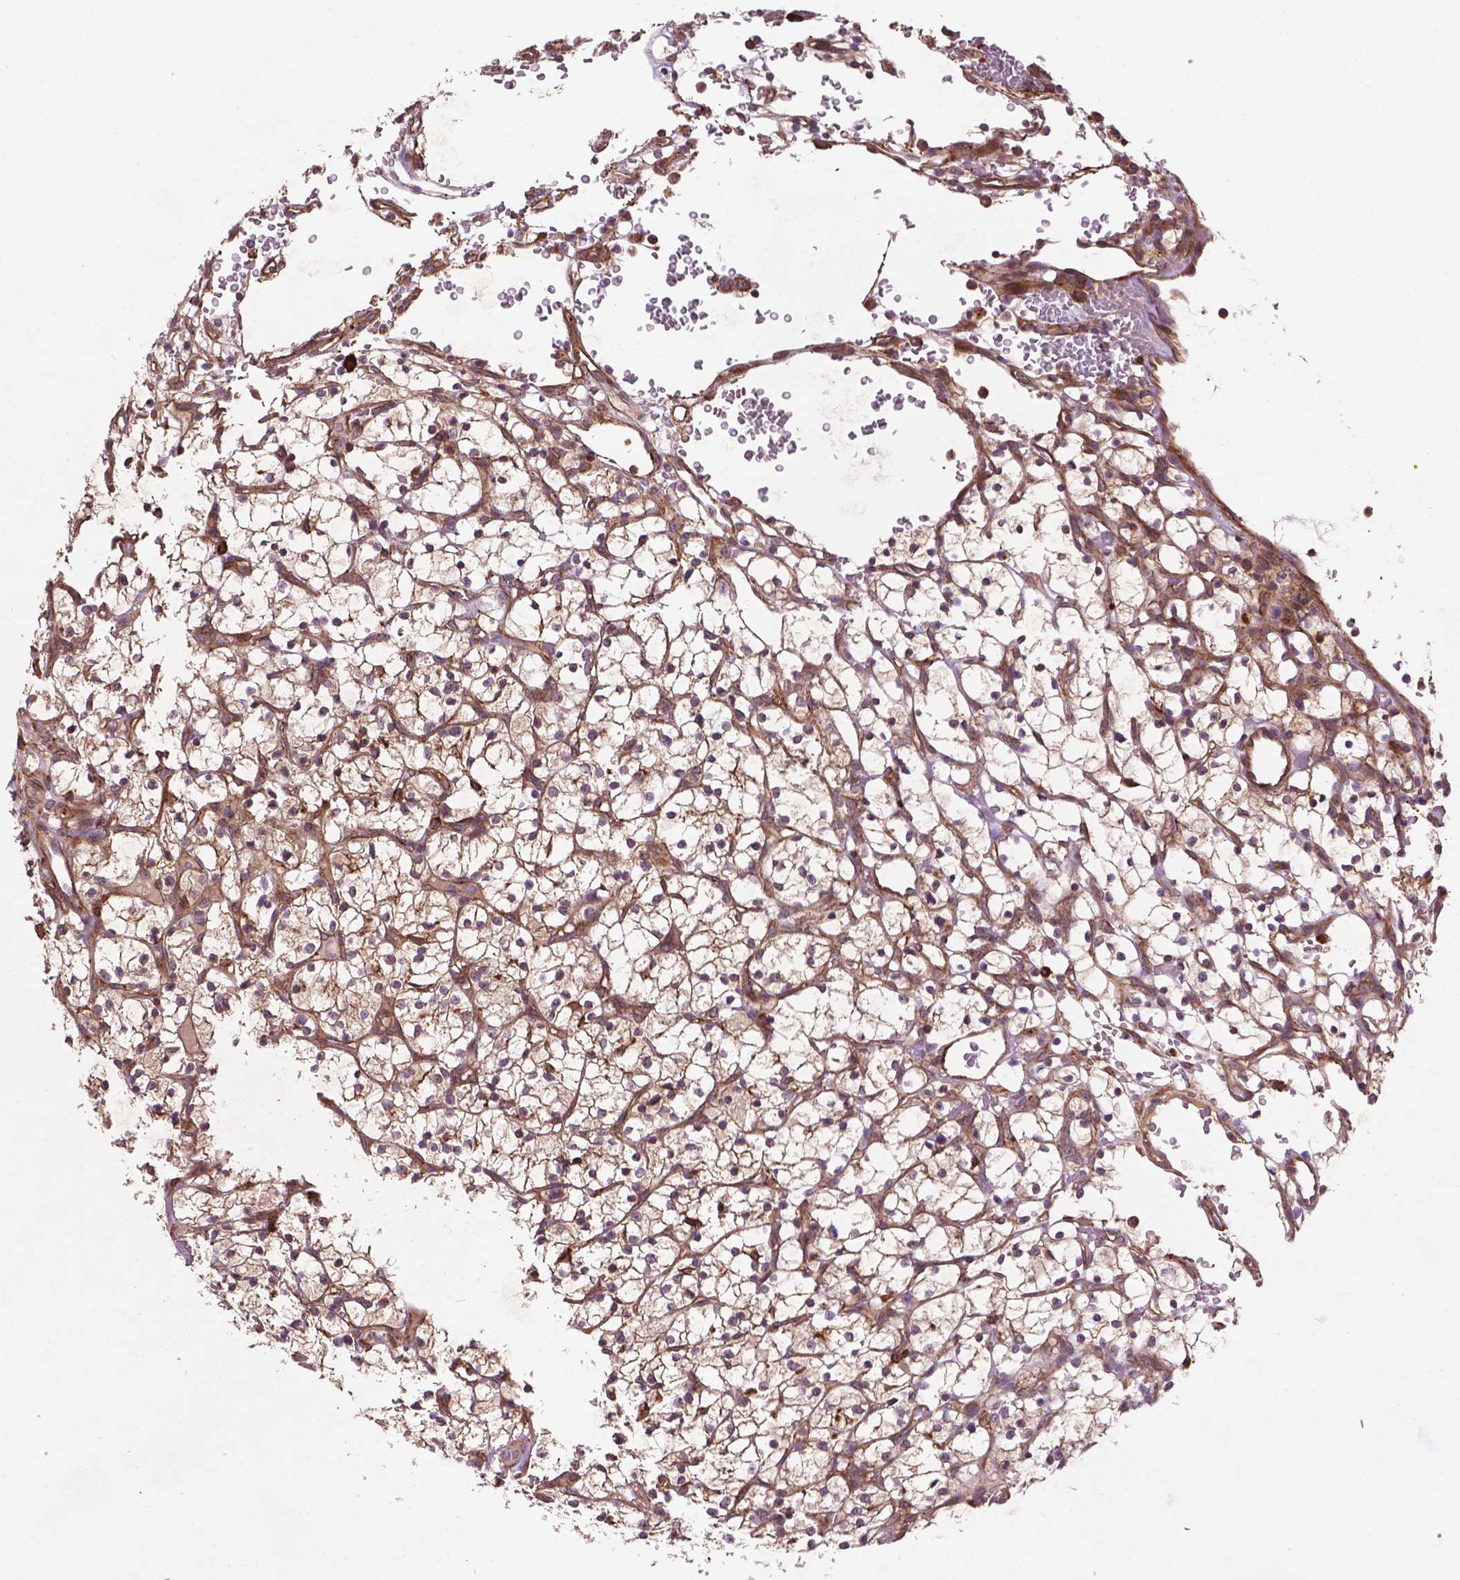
{"staining": {"intensity": "negative", "quantity": "none", "location": "none"}, "tissue": "renal cancer", "cell_type": "Tumor cells", "image_type": "cancer", "snomed": [{"axis": "morphology", "description": "Adenocarcinoma, NOS"}, {"axis": "topography", "description": "Kidney"}], "caption": "Immunohistochemistry photomicrograph of renal cancer (adenocarcinoma) stained for a protein (brown), which demonstrates no expression in tumor cells.", "gene": "ZMYND19", "patient": {"sex": "female", "age": 64}}